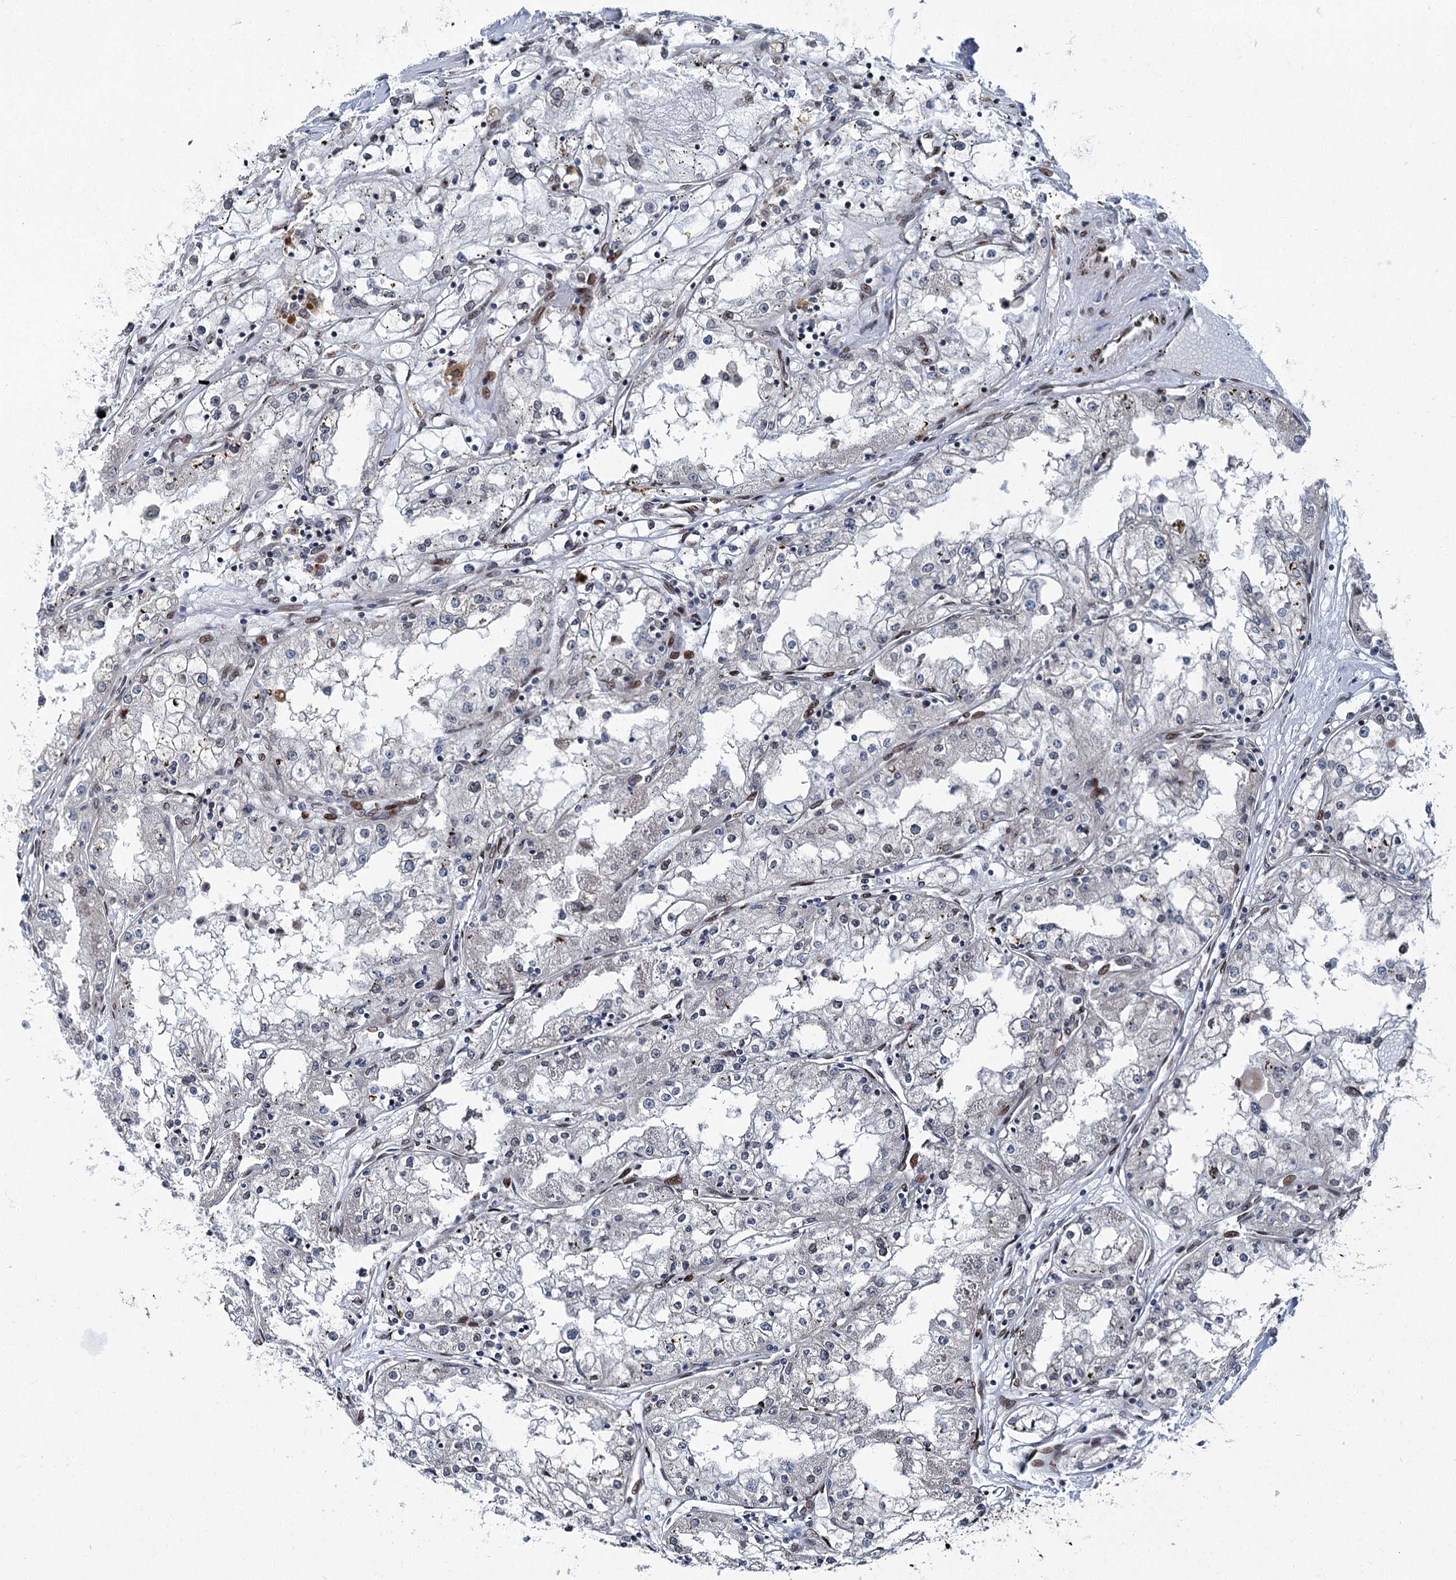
{"staining": {"intensity": "negative", "quantity": "none", "location": "none"}, "tissue": "renal cancer", "cell_type": "Tumor cells", "image_type": "cancer", "snomed": [{"axis": "morphology", "description": "Adenocarcinoma, NOS"}, {"axis": "topography", "description": "Kidney"}], "caption": "Micrograph shows no protein positivity in tumor cells of renal adenocarcinoma tissue.", "gene": "MRPL14", "patient": {"sex": "male", "age": 56}}